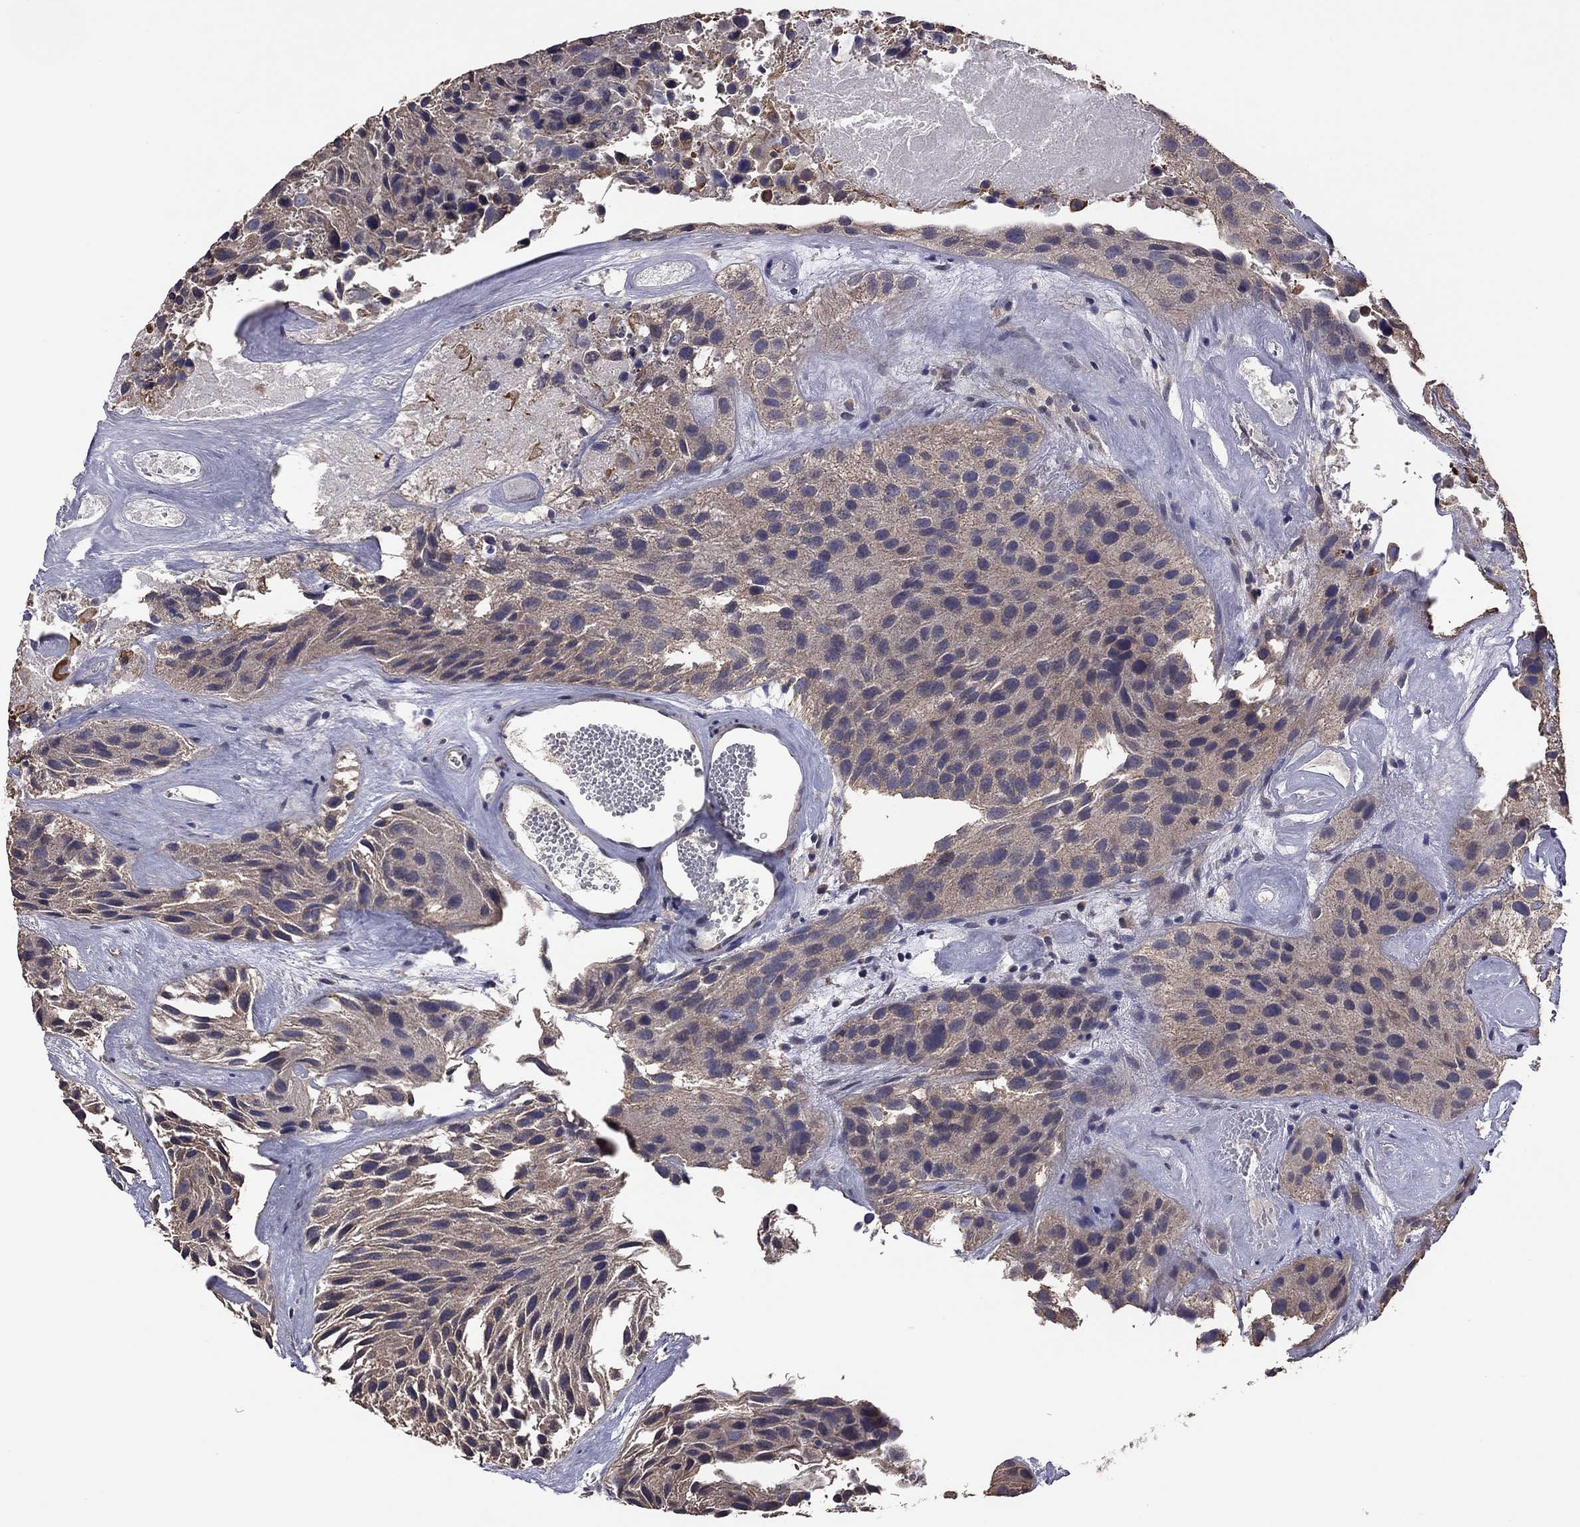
{"staining": {"intensity": "moderate", "quantity": "25%-75%", "location": "cytoplasmic/membranous"}, "tissue": "urothelial cancer", "cell_type": "Tumor cells", "image_type": "cancer", "snomed": [{"axis": "morphology", "description": "Urothelial carcinoma, Low grade"}, {"axis": "topography", "description": "Urinary bladder"}], "caption": "IHC (DAB) staining of human urothelial cancer demonstrates moderate cytoplasmic/membranous protein staining in about 25%-75% of tumor cells.", "gene": "TSNARE1", "patient": {"sex": "female", "age": 87}}